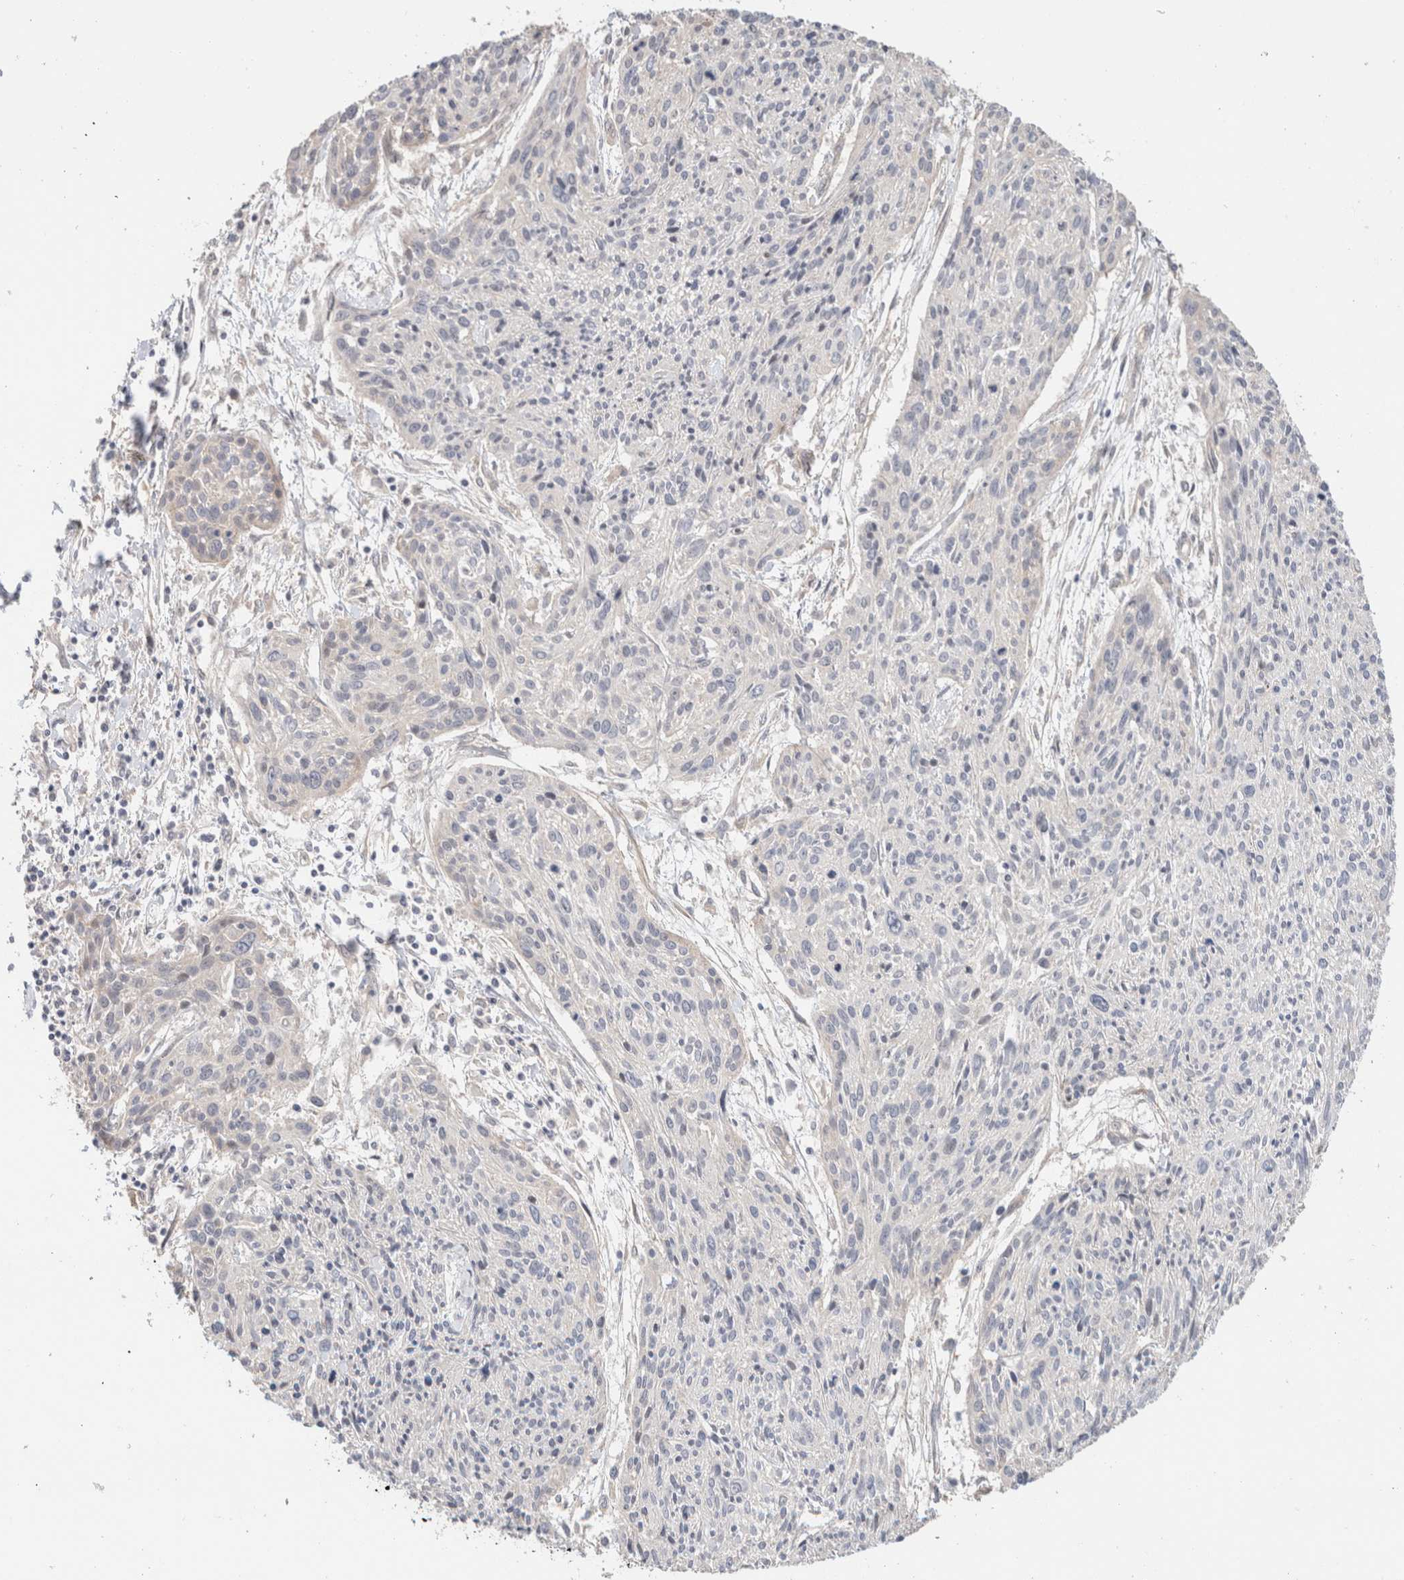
{"staining": {"intensity": "negative", "quantity": "none", "location": "none"}, "tissue": "cervical cancer", "cell_type": "Tumor cells", "image_type": "cancer", "snomed": [{"axis": "morphology", "description": "Squamous cell carcinoma, NOS"}, {"axis": "topography", "description": "Cervix"}], "caption": "Image shows no protein positivity in tumor cells of cervical squamous cell carcinoma tissue. (DAB (3,3'-diaminobenzidine) immunohistochemistry (IHC), high magnification).", "gene": "ID3", "patient": {"sex": "female", "age": 51}}